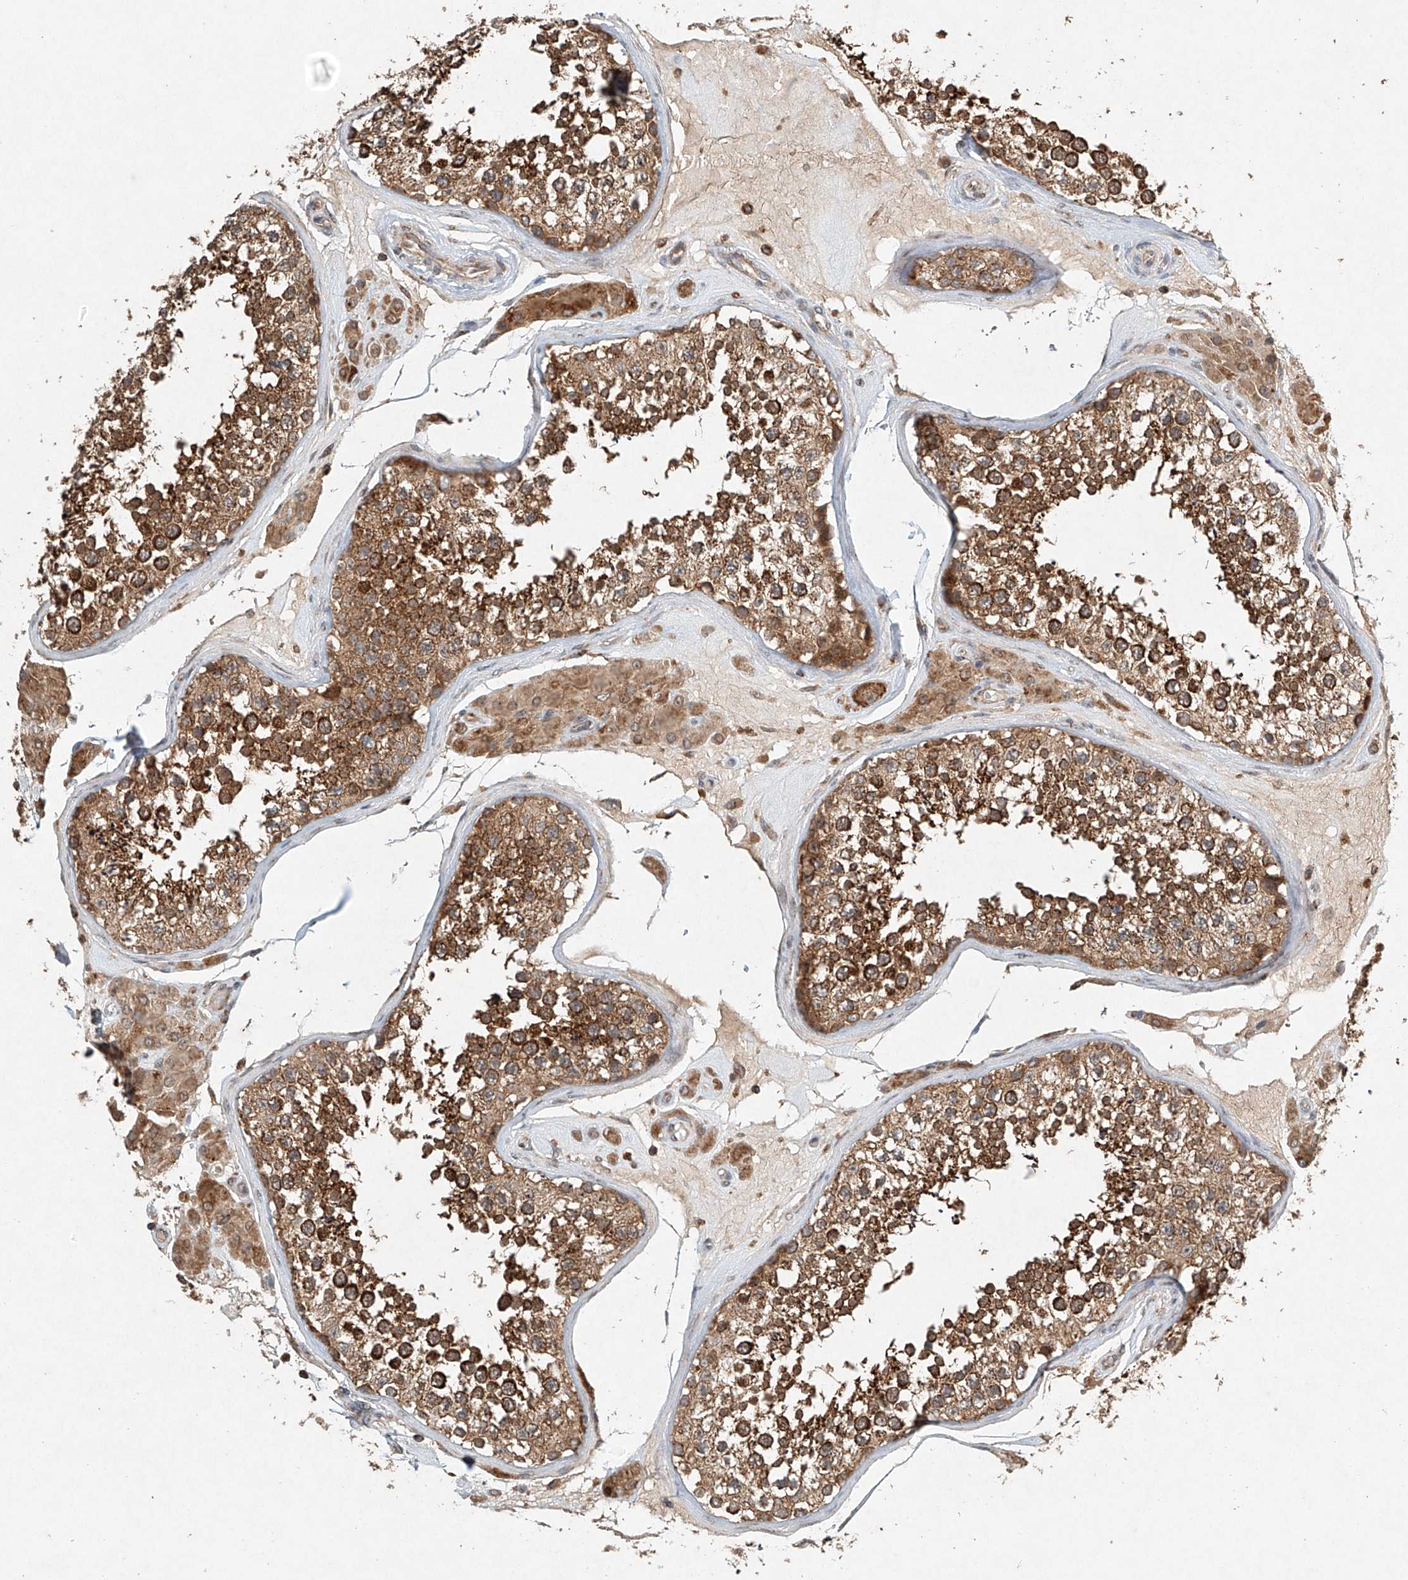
{"staining": {"intensity": "moderate", "quantity": ">75%", "location": "cytoplasmic/membranous"}, "tissue": "testis", "cell_type": "Cells in seminiferous ducts", "image_type": "normal", "snomed": [{"axis": "morphology", "description": "Normal tissue, NOS"}, {"axis": "topography", "description": "Testis"}], "caption": "Protein analysis of unremarkable testis demonstrates moderate cytoplasmic/membranous expression in about >75% of cells in seminiferous ducts.", "gene": "DCAF11", "patient": {"sex": "male", "age": 46}}